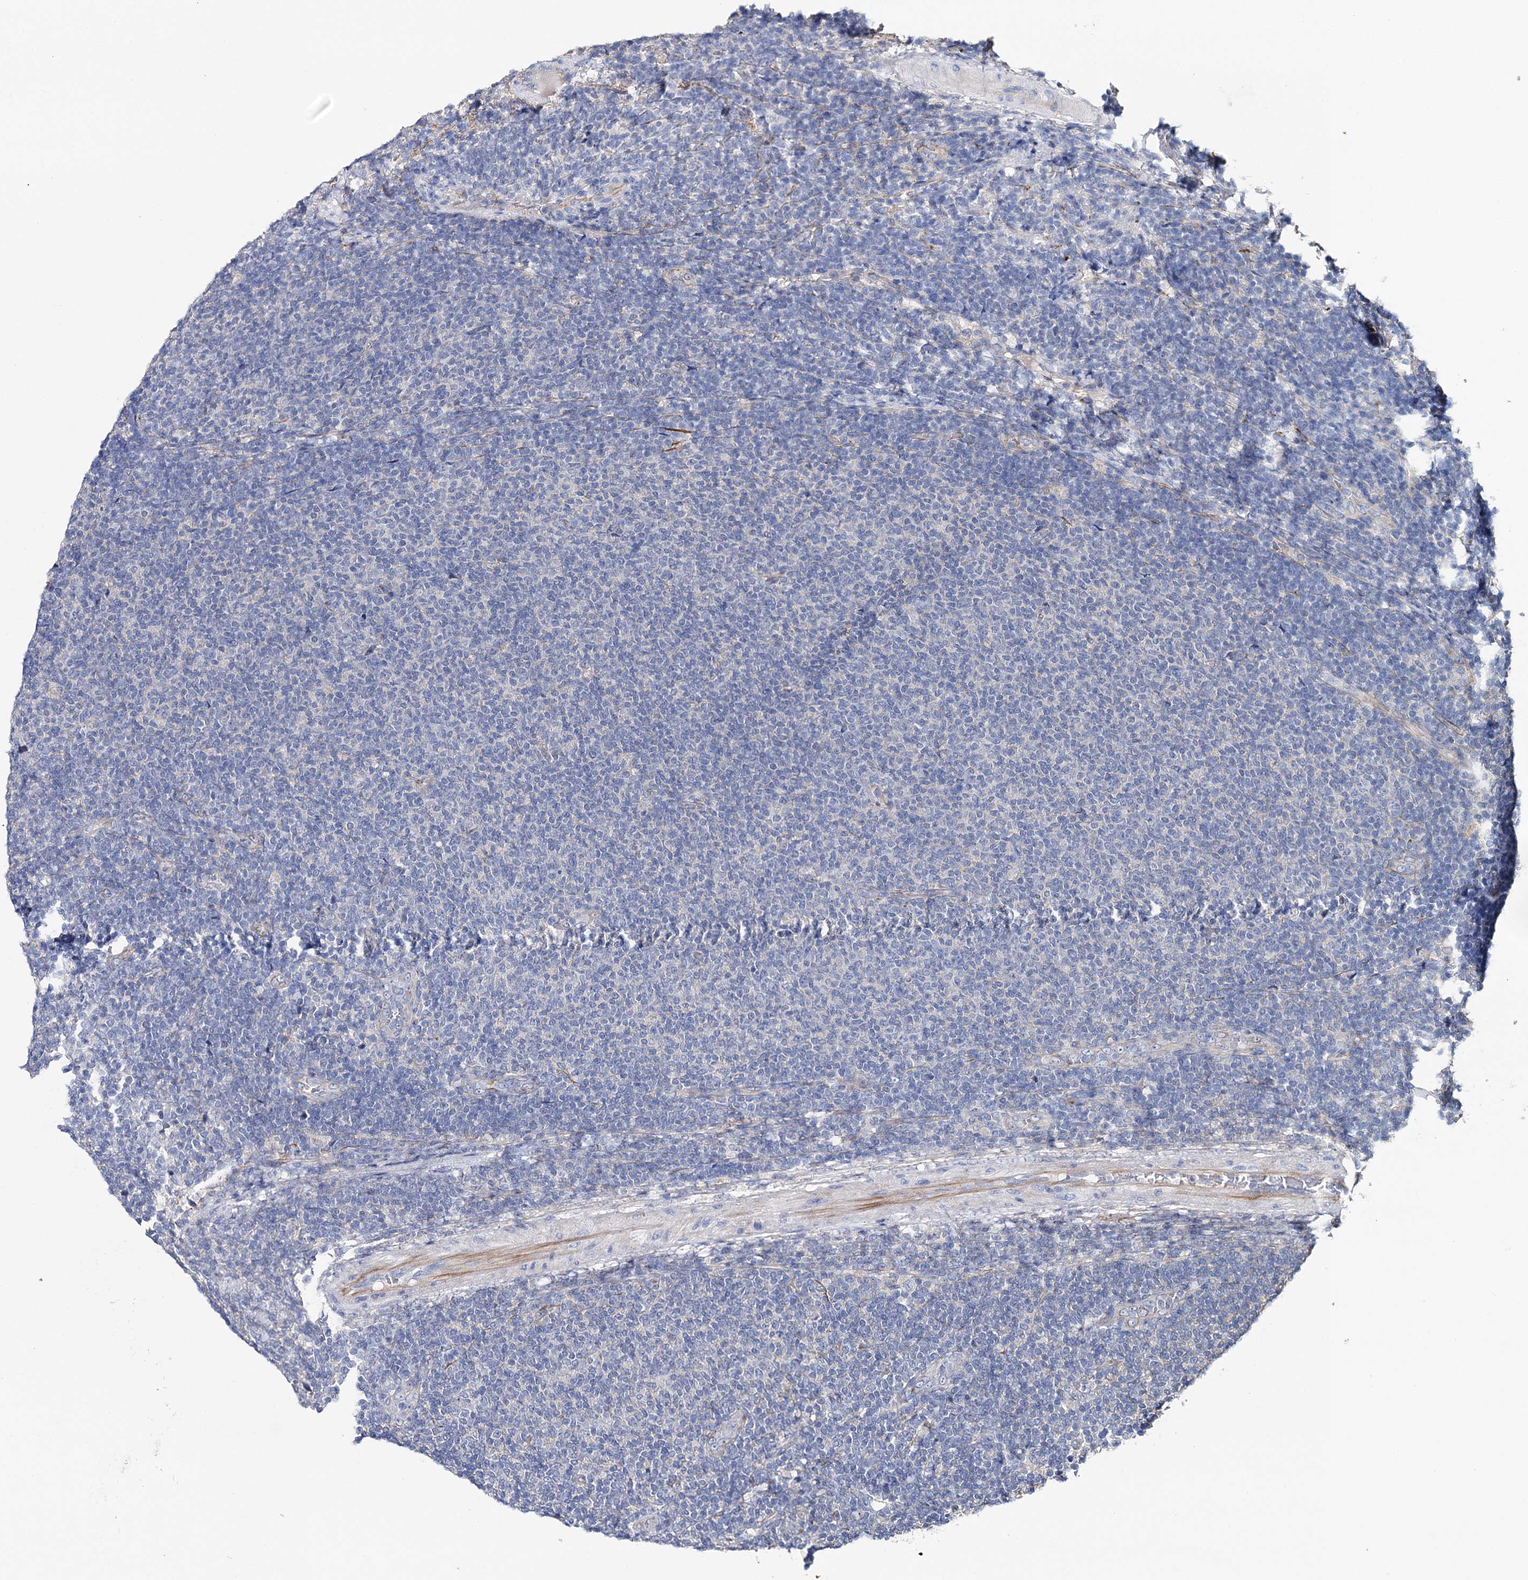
{"staining": {"intensity": "negative", "quantity": "none", "location": "none"}, "tissue": "lymphoma", "cell_type": "Tumor cells", "image_type": "cancer", "snomed": [{"axis": "morphology", "description": "Malignant lymphoma, non-Hodgkin's type, Low grade"}, {"axis": "topography", "description": "Lymph node"}], "caption": "Immunohistochemical staining of human lymphoma displays no significant expression in tumor cells.", "gene": "EPYC", "patient": {"sex": "male", "age": 66}}